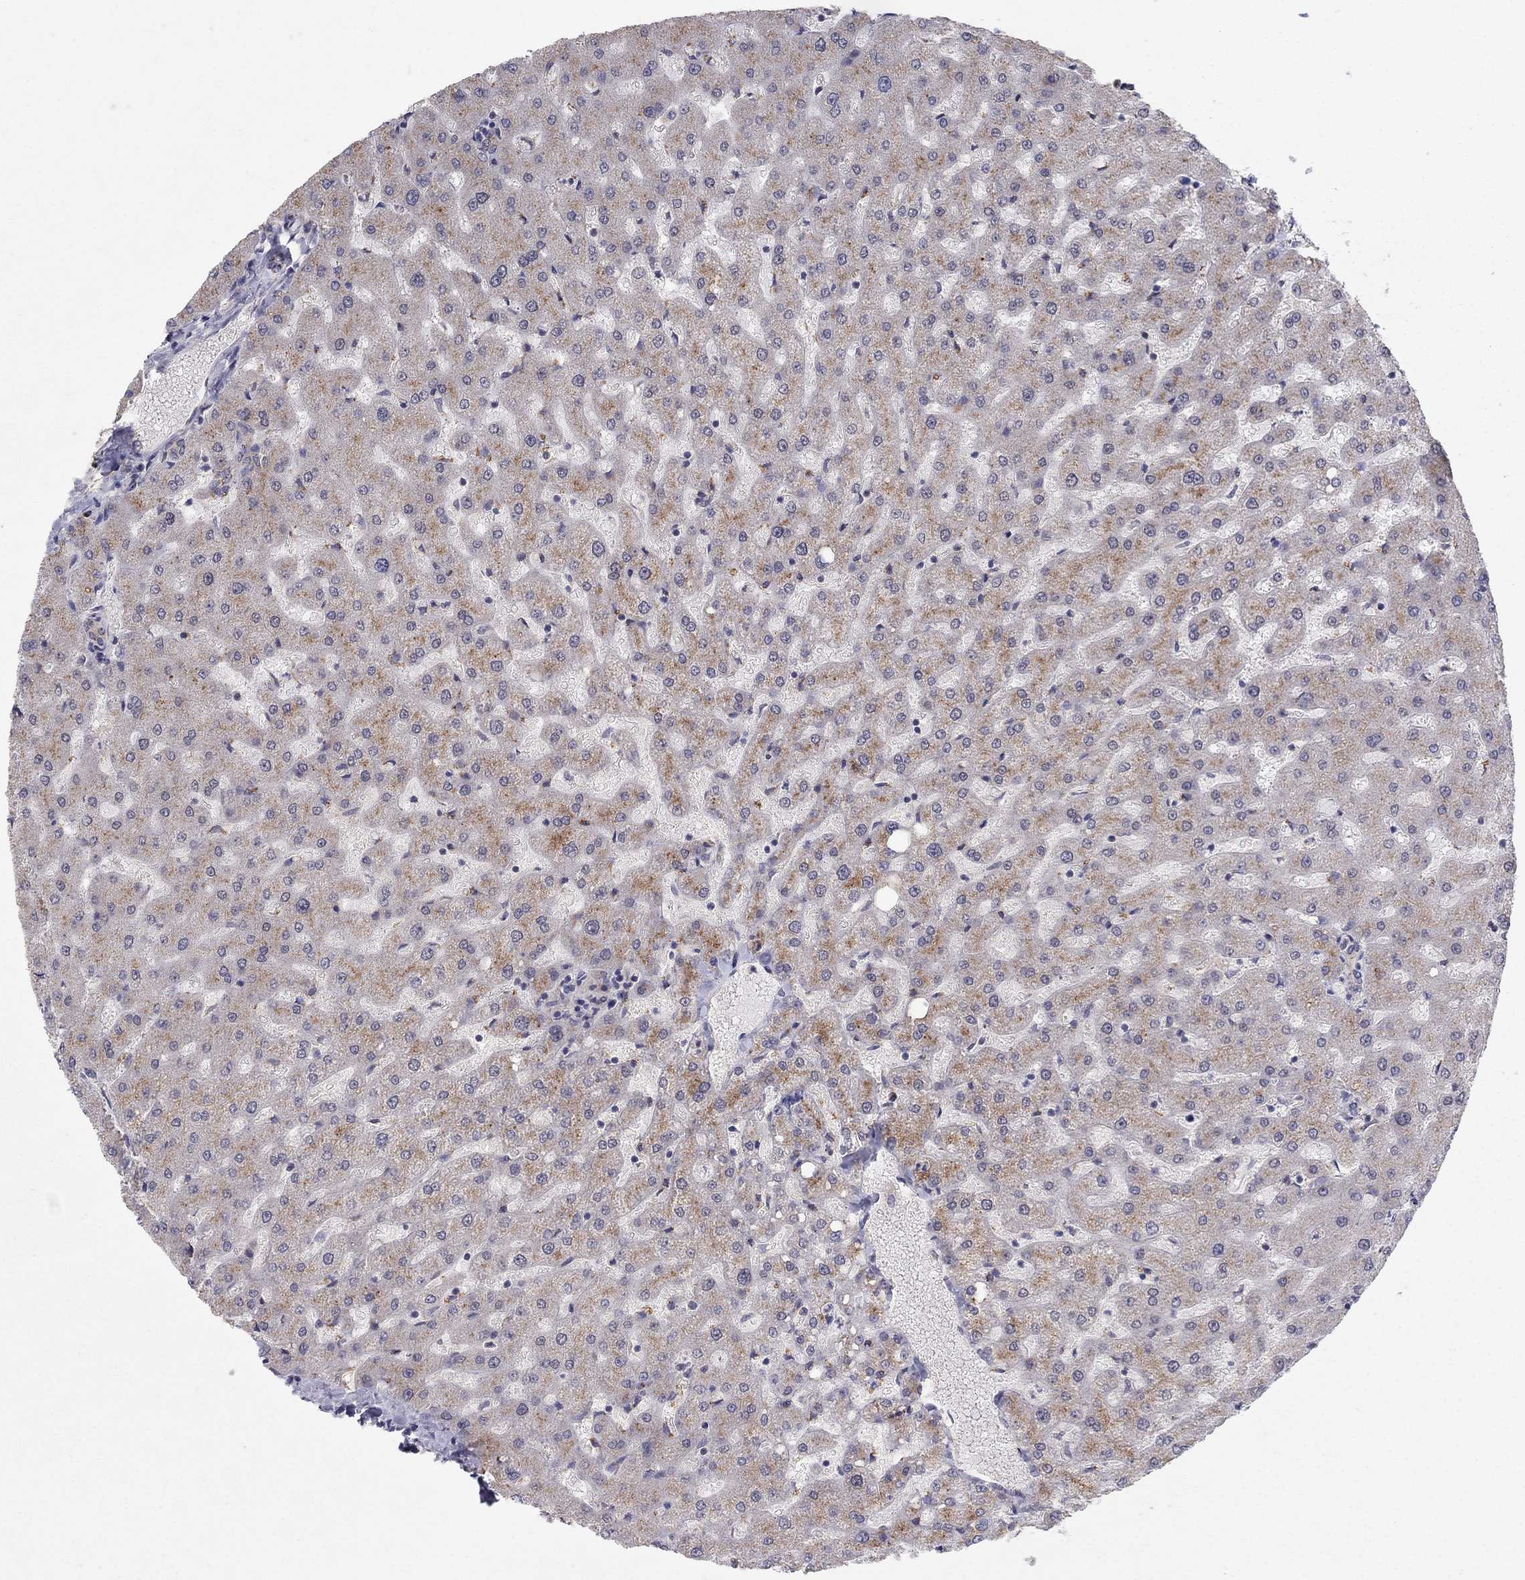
{"staining": {"intensity": "negative", "quantity": "none", "location": "none"}, "tissue": "liver", "cell_type": "Cholangiocytes", "image_type": "normal", "snomed": [{"axis": "morphology", "description": "Normal tissue, NOS"}, {"axis": "topography", "description": "Liver"}], "caption": "The micrograph shows no significant staining in cholangiocytes of liver.", "gene": "CRACDL", "patient": {"sex": "female", "age": 50}}